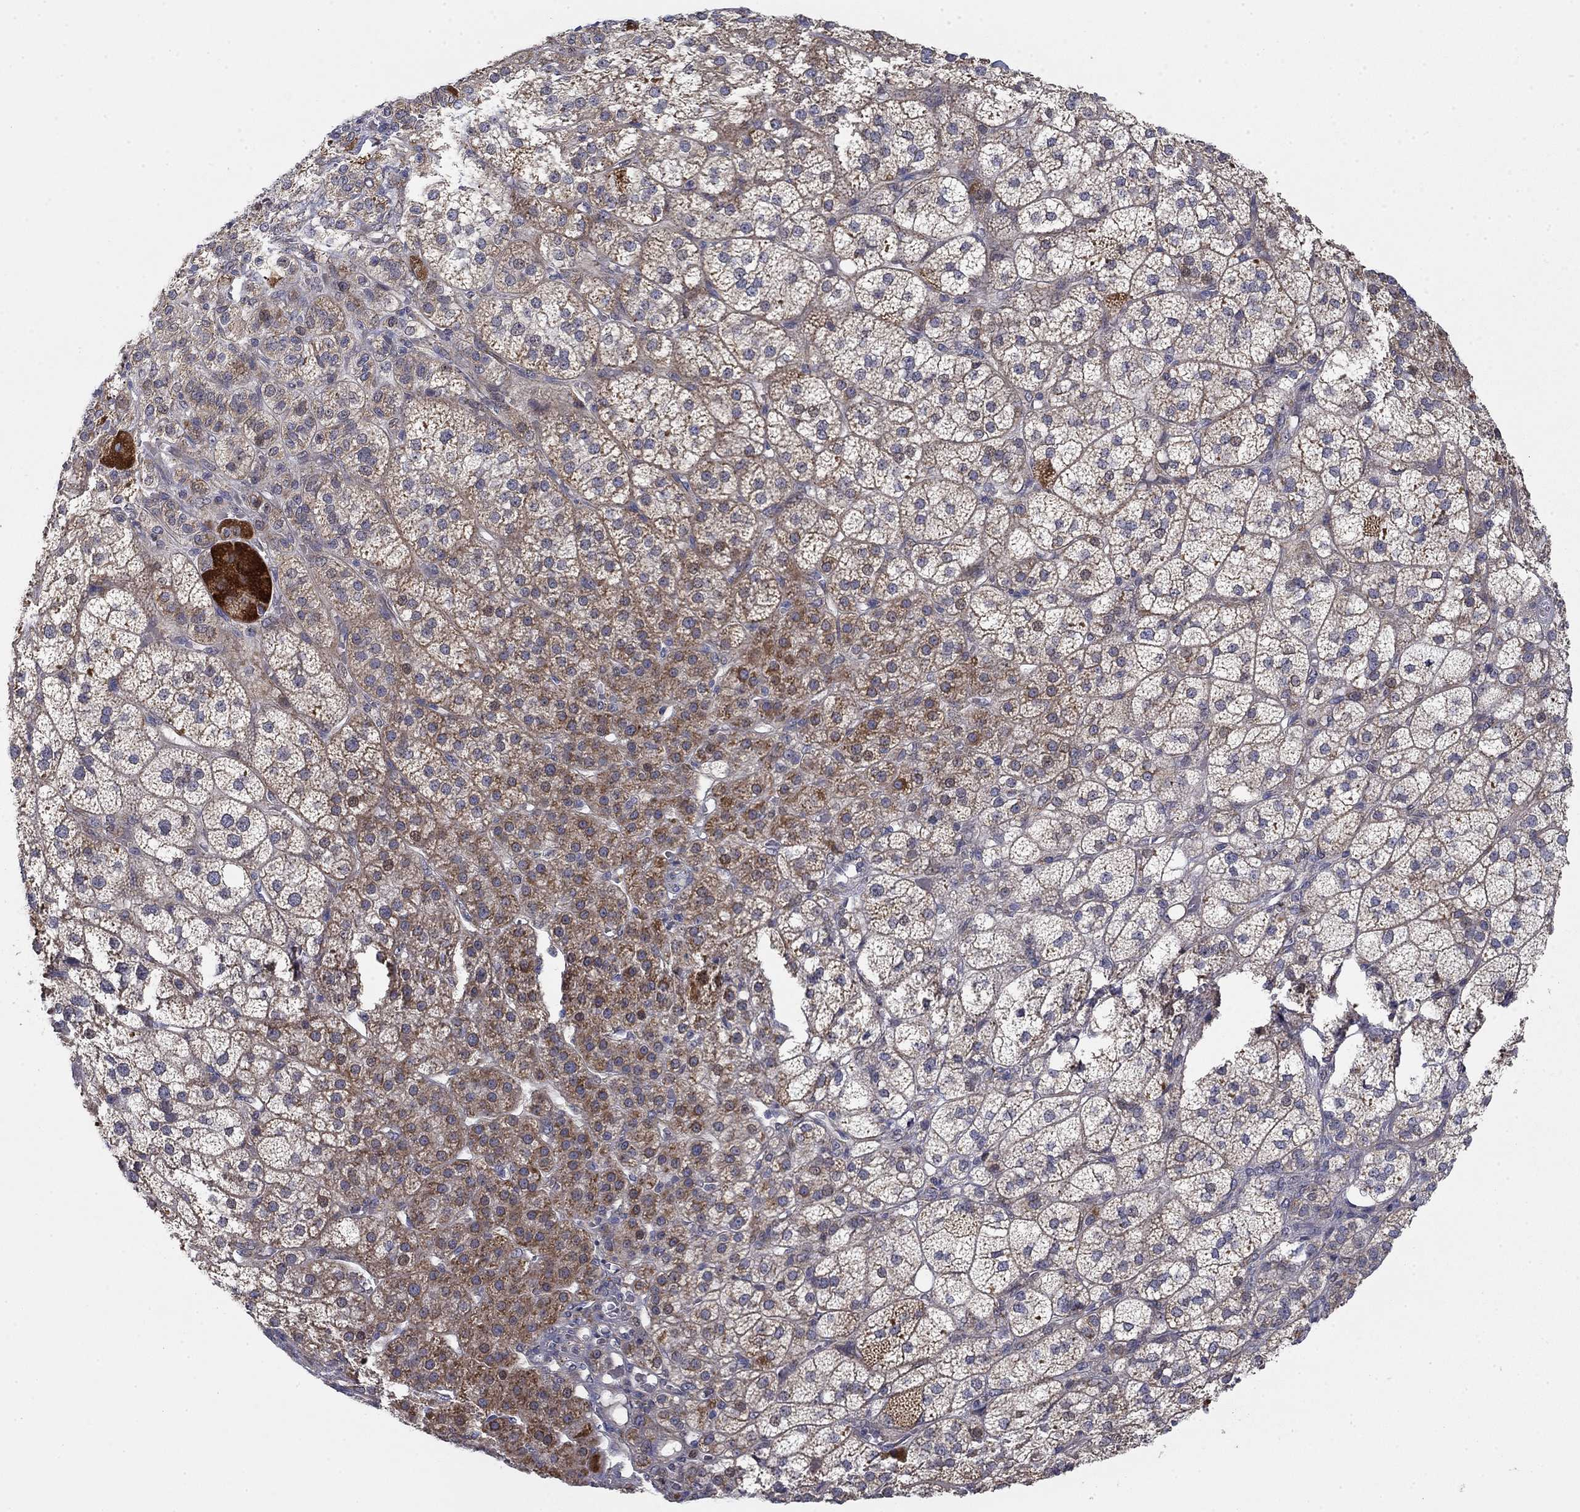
{"staining": {"intensity": "strong", "quantity": "<25%", "location": "cytoplasmic/membranous"}, "tissue": "adrenal gland", "cell_type": "Glandular cells", "image_type": "normal", "snomed": [{"axis": "morphology", "description": "Normal tissue, NOS"}, {"axis": "topography", "description": "Adrenal gland"}], "caption": "The micrograph shows a brown stain indicating the presence of a protein in the cytoplasmic/membranous of glandular cells in adrenal gland.", "gene": "MMAA", "patient": {"sex": "female", "age": 60}}